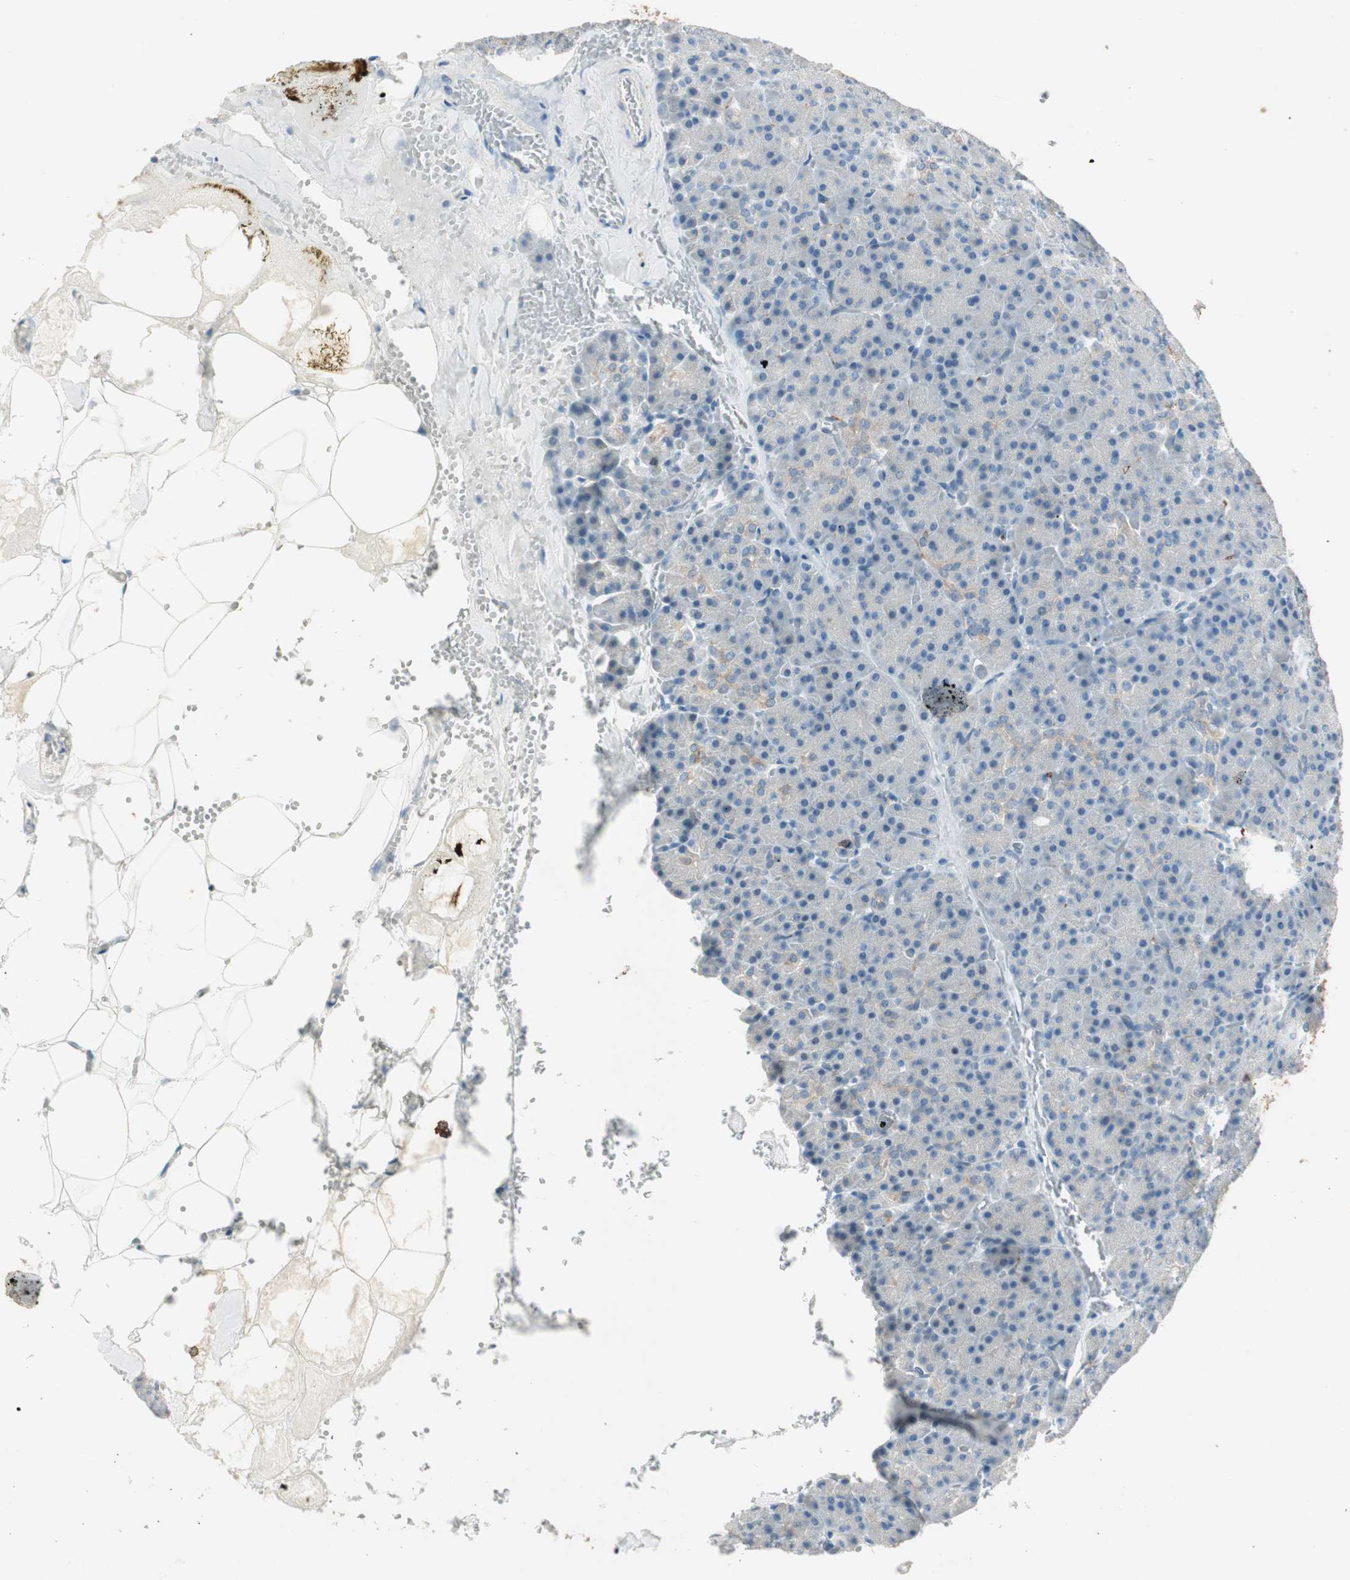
{"staining": {"intensity": "negative", "quantity": "none", "location": "none"}, "tissue": "pancreas", "cell_type": "Exocrine glandular cells", "image_type": "normal", "snomed": [{"axis": "morphology", "description": "Normal tissue, NOS"}, {"axis": "topography", "description": "Pancreas"}], "caption": "Immunohistochemistry (IHC) of unremarkable pancreas displays no staining in exocrine glandular cells.", "gene": "GNAO1", "patient": {"sex": "female", "age": 35}}